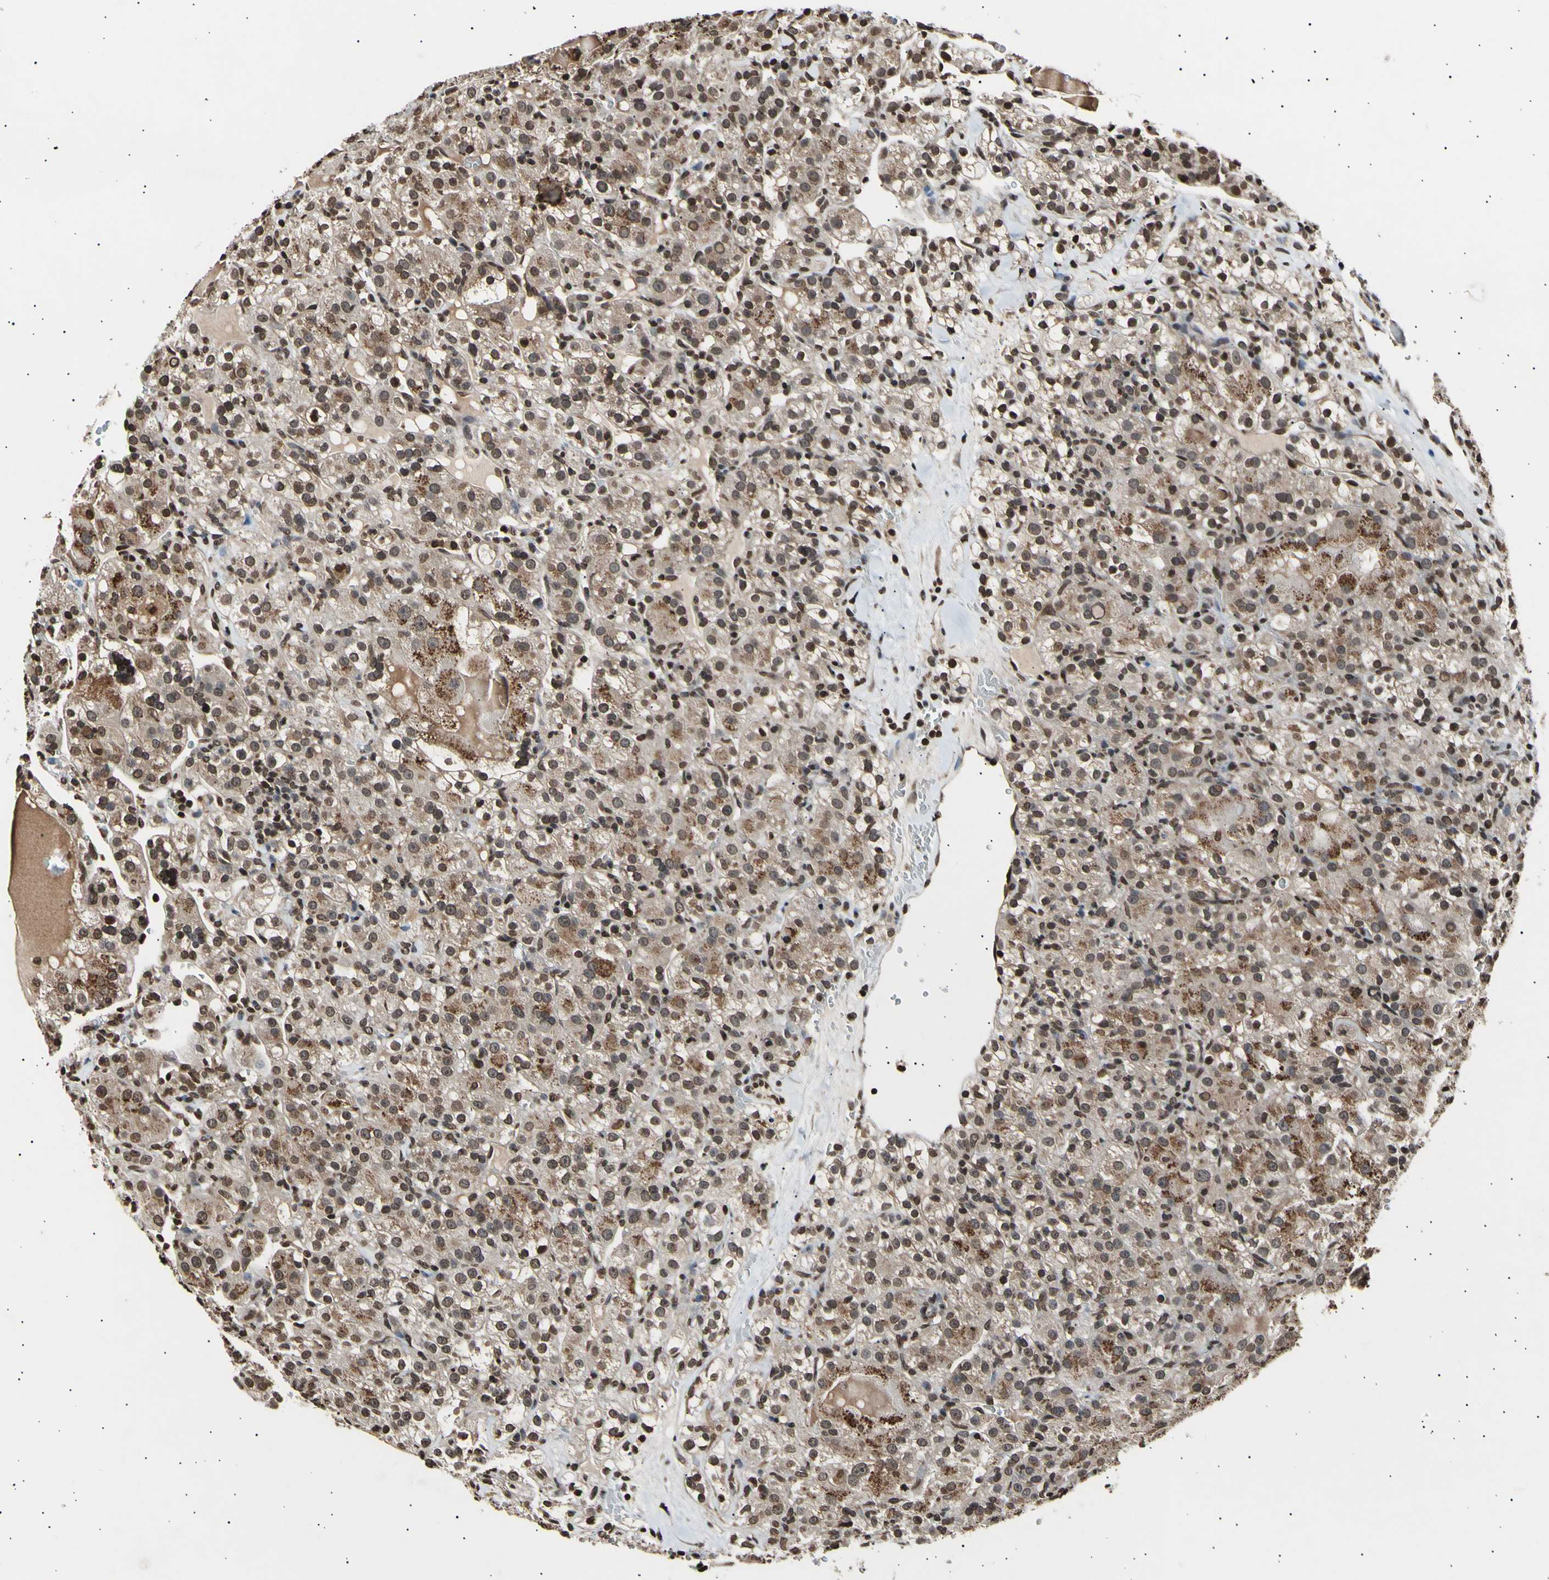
{"staining": {"intensity": "moderate", "quantity": ">75%", "location": "cytoplasmic/membranous,nuclear"}, "tissue": "renal cancer", "cell_type": "Tumor cells", "image_type": "cancer", "snomed": [{"axis": "morphology", "description": "Normal tissue, NOS"}, {"axis": "morphology", "description": "Adenocarcinoma, NOS"}, {"axis": "topography", "description": "Kidney"}], "caption": "Immunohistochemistry (DAB) staining of renal cancer (adenocarcinoma) shows moderate cytoplasmic/membranous and nuclear protein staining in about >75% of tumor cells.", "gene": "ANAPC7", "patient": {"sex": "male", "age": 61}}